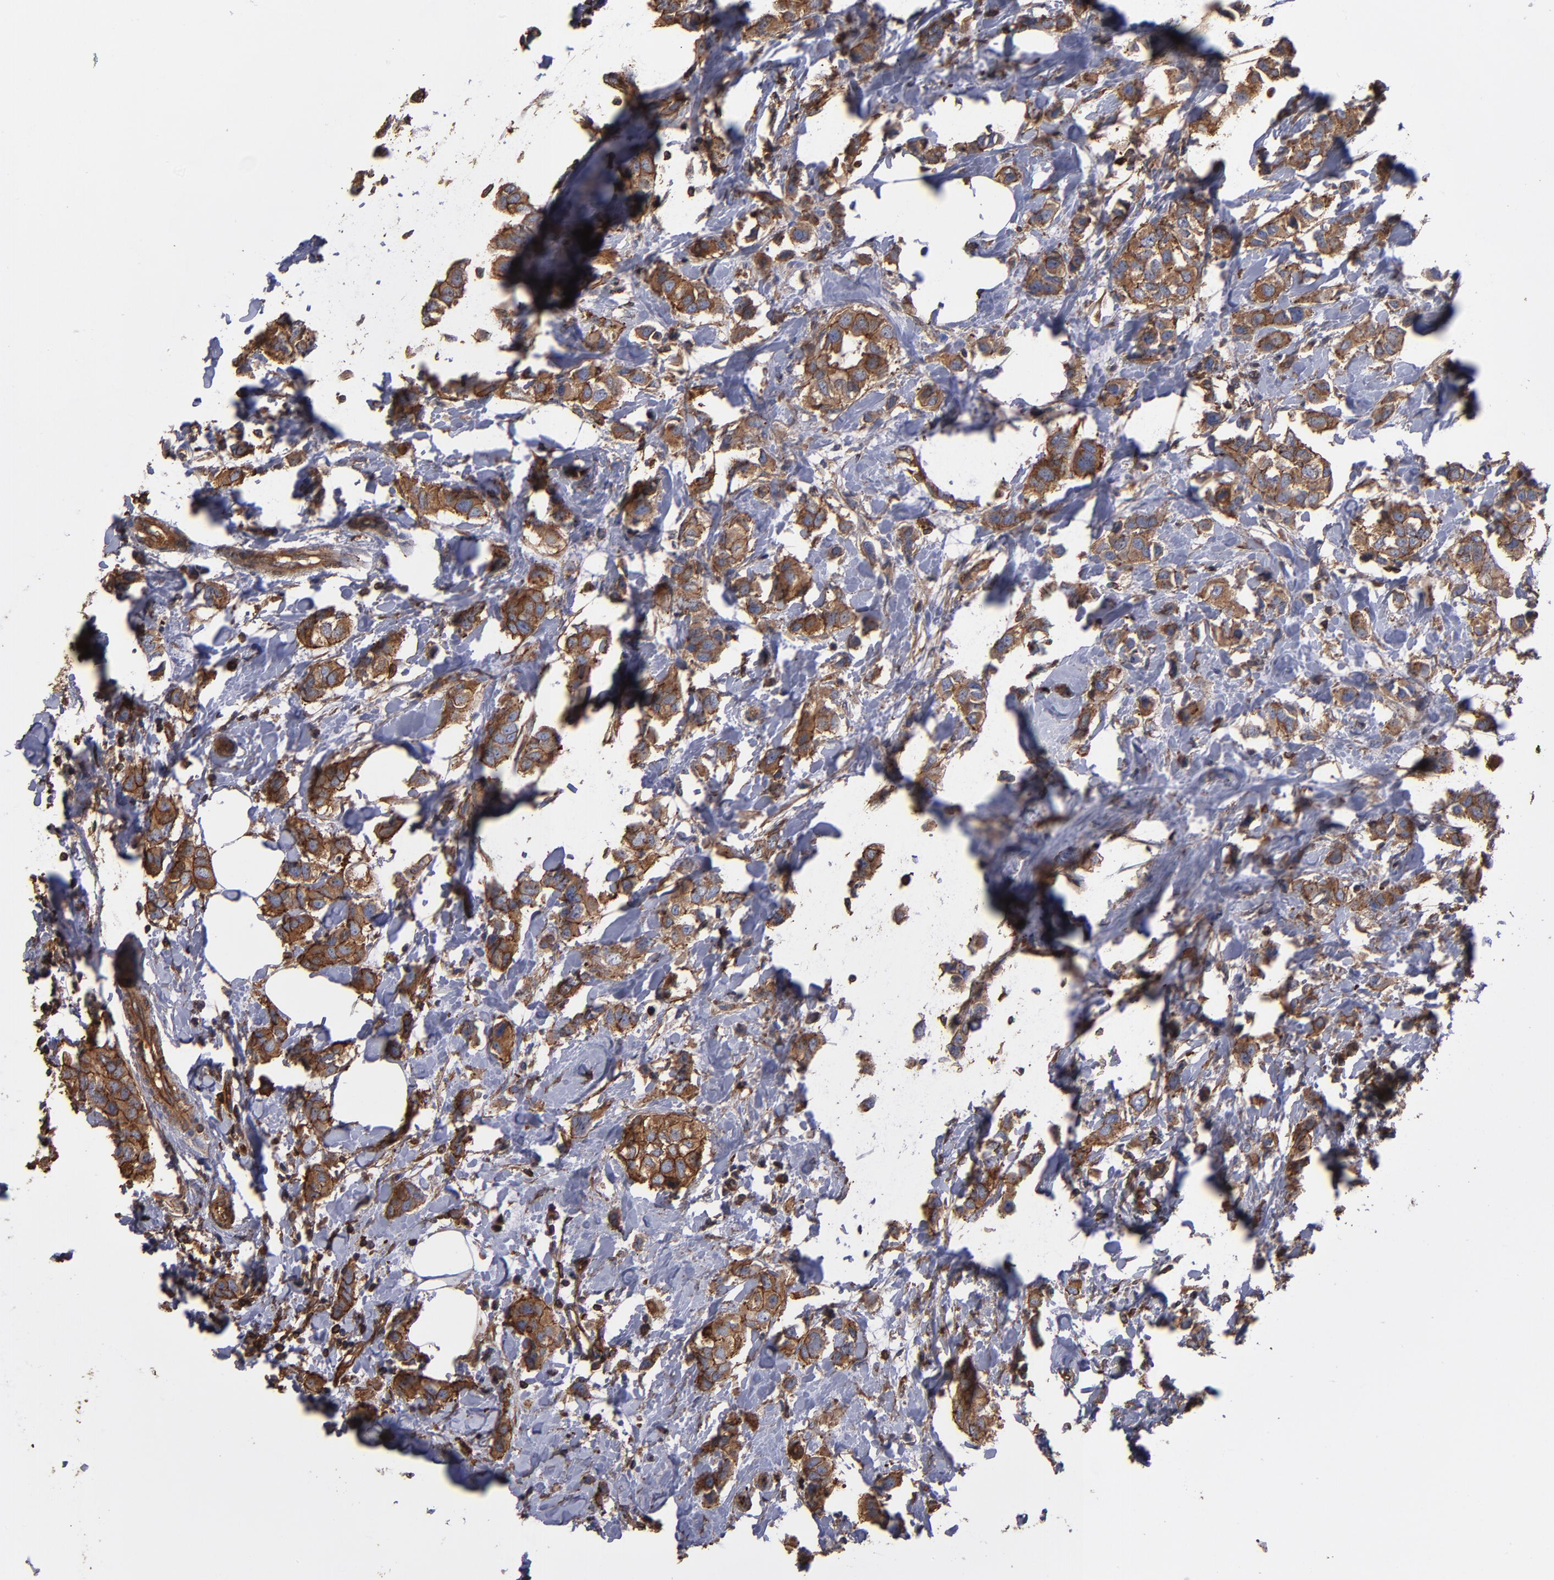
{"staining": {"intensity": "moderate", "quantity": ">75%", "location": "cytoplasmic/membranous"}, "tissue": "breast cancer", "cell_type": "Tumor cells", "image_type": "cancer", "snomed": [{"axis": "morphology", "description": "Normal tissue, NOS"}, {"axis": "morphology", "description": "Duct carcinoma"}, {"axis": "topography", "description": "Breast"}], "caption": "A brown stain highlights moderate cytoplasmic/membranous staining of a protein in breast intraductal carcinoma tumor cells.", "gene": "ACTN4", "patient": {"sex": "female", "age": 50}}